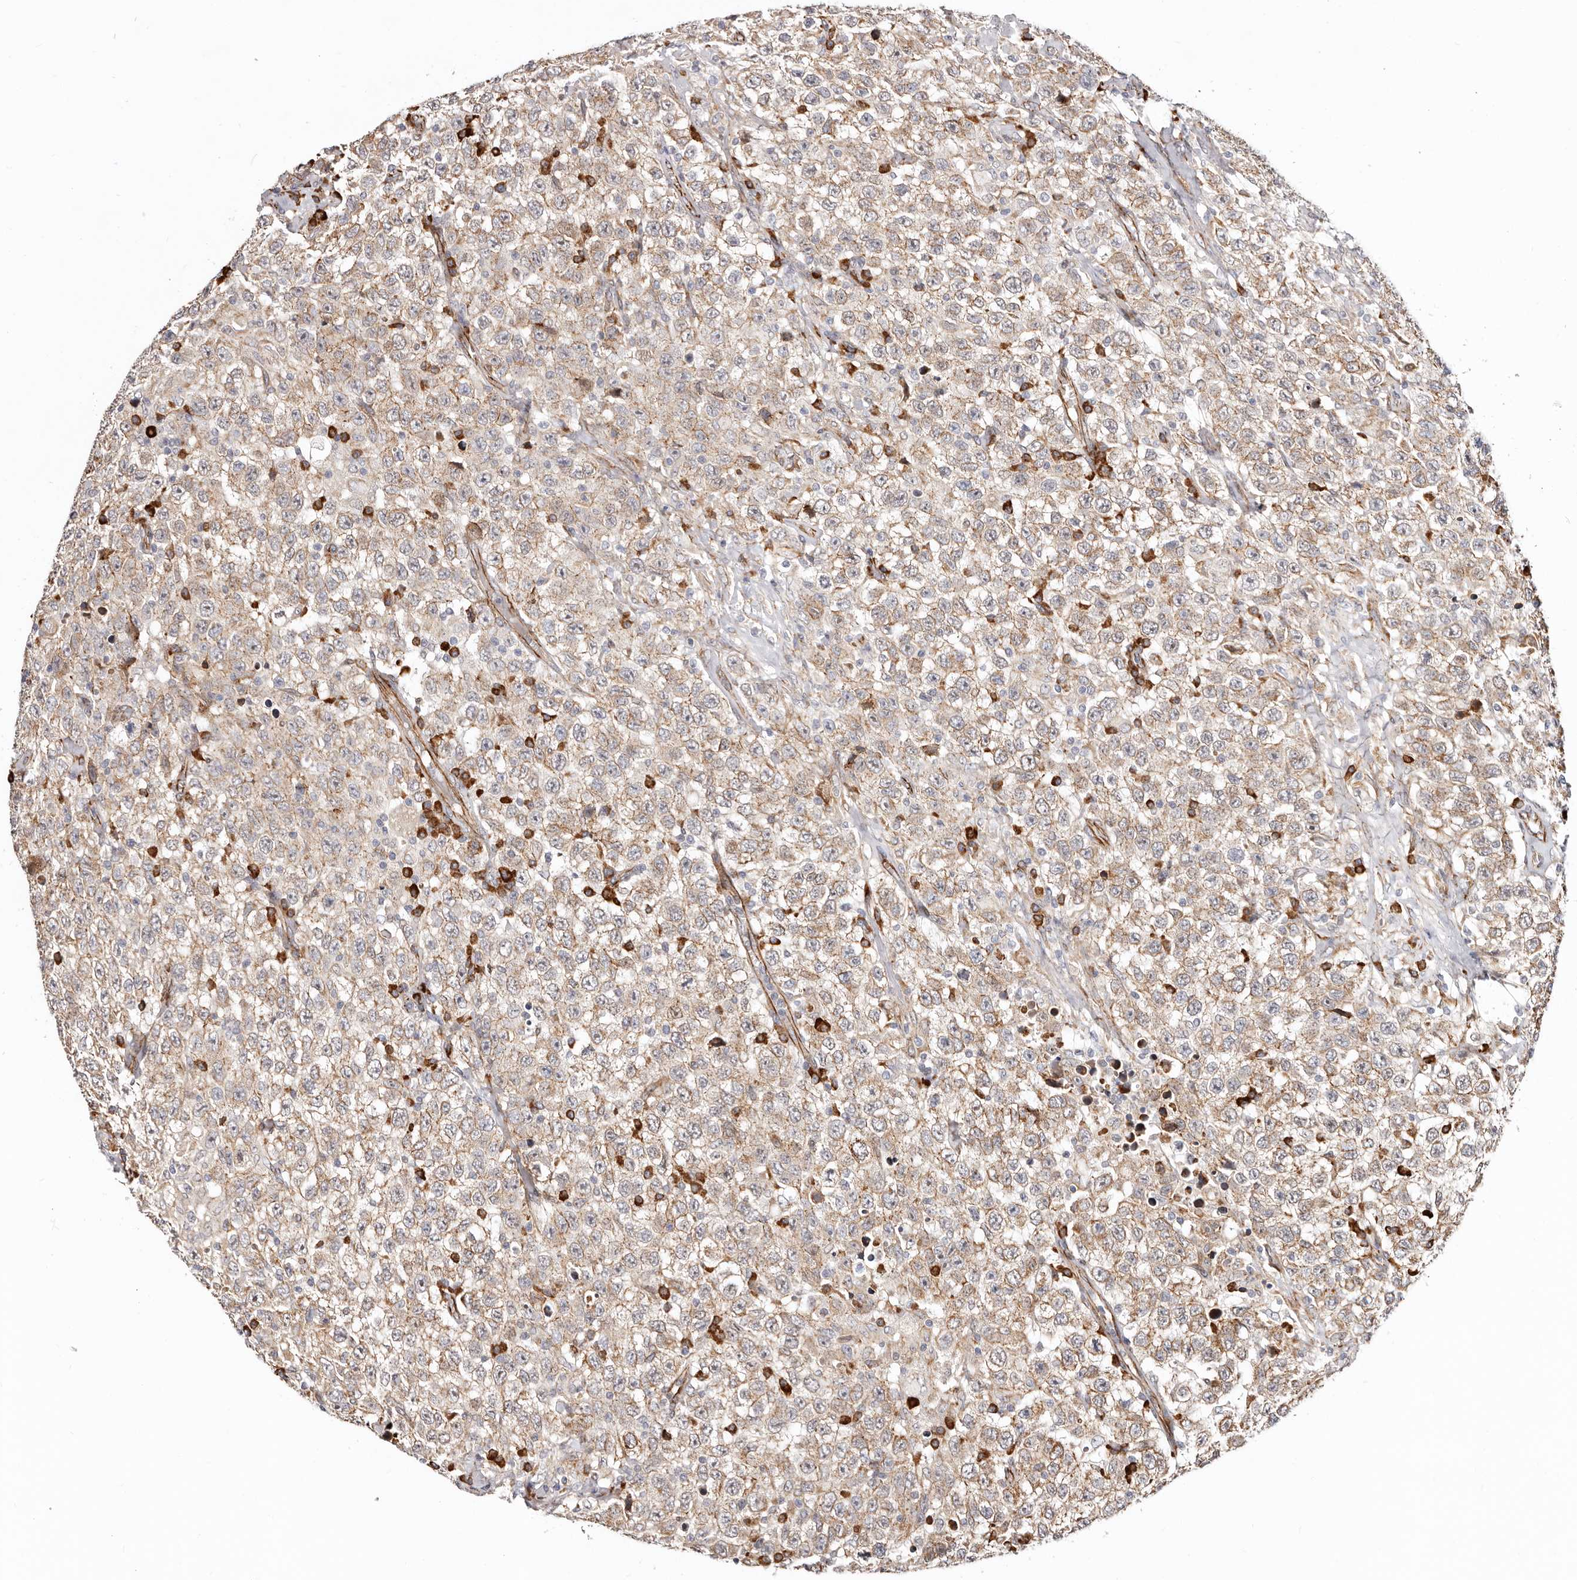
{"staining": {"intensity": "weak", "quantity": ">75%", "location": "cytoplasmic/membranous"}, "tissue": "testis cancer", "cell_type": "Tumor cells", "image_type": "cancer", "snomed": [{"axis": "morphology", "description": "Seminoma, NOS"}, {"axis": "topography", "description": "Testis"}], "caption": "Tumor cells reveal low levels of weak cytoplasmic/membranous staining in about >75% of cells in seminoma (testis).", "gene": "CTNNB1", "patient": {"sex": "male", "age": 41}}